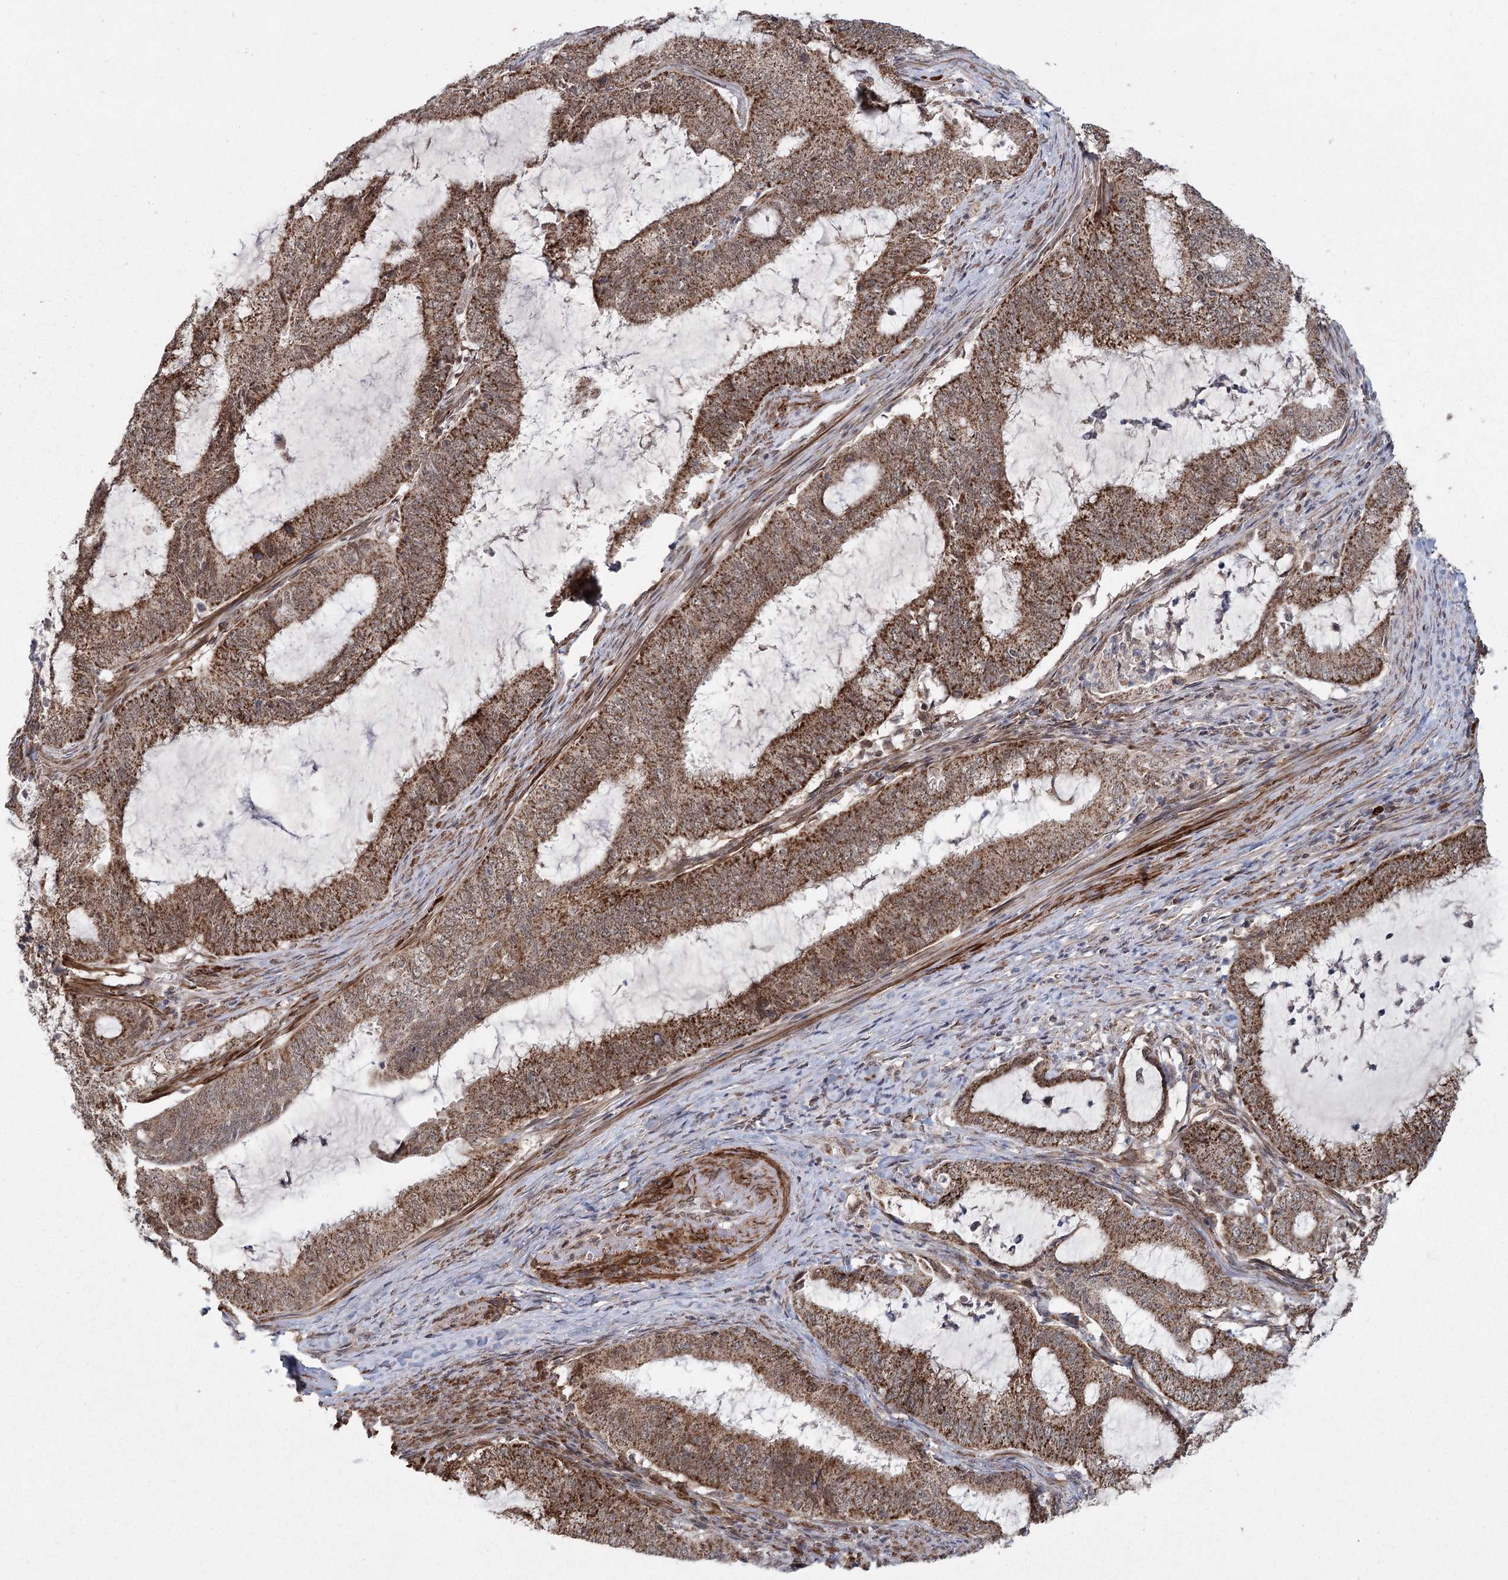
{"staining": {"intensity": "moderate", "quantity": ">75%", "location": "cytoplasmic/membranous"}, "tissue": "endometrial cancer", "cell_type": "Tumor cells", "image_type": "cancer", "snomed": [{"axis": "morphology", "description": "Adenocarcinoma, NOS"}, {"axis": "topography", "description": "Endometrium"}], "caption": "About >75% of tumor cells in adenocarcinoma (endometrial) demonstrate moderate cytoplasmic/membranous protein expression as visualized by brown immunohistochemical staining.", "gene": "ZCCHC24", "patient": {"sex": "female", "age": 51}}